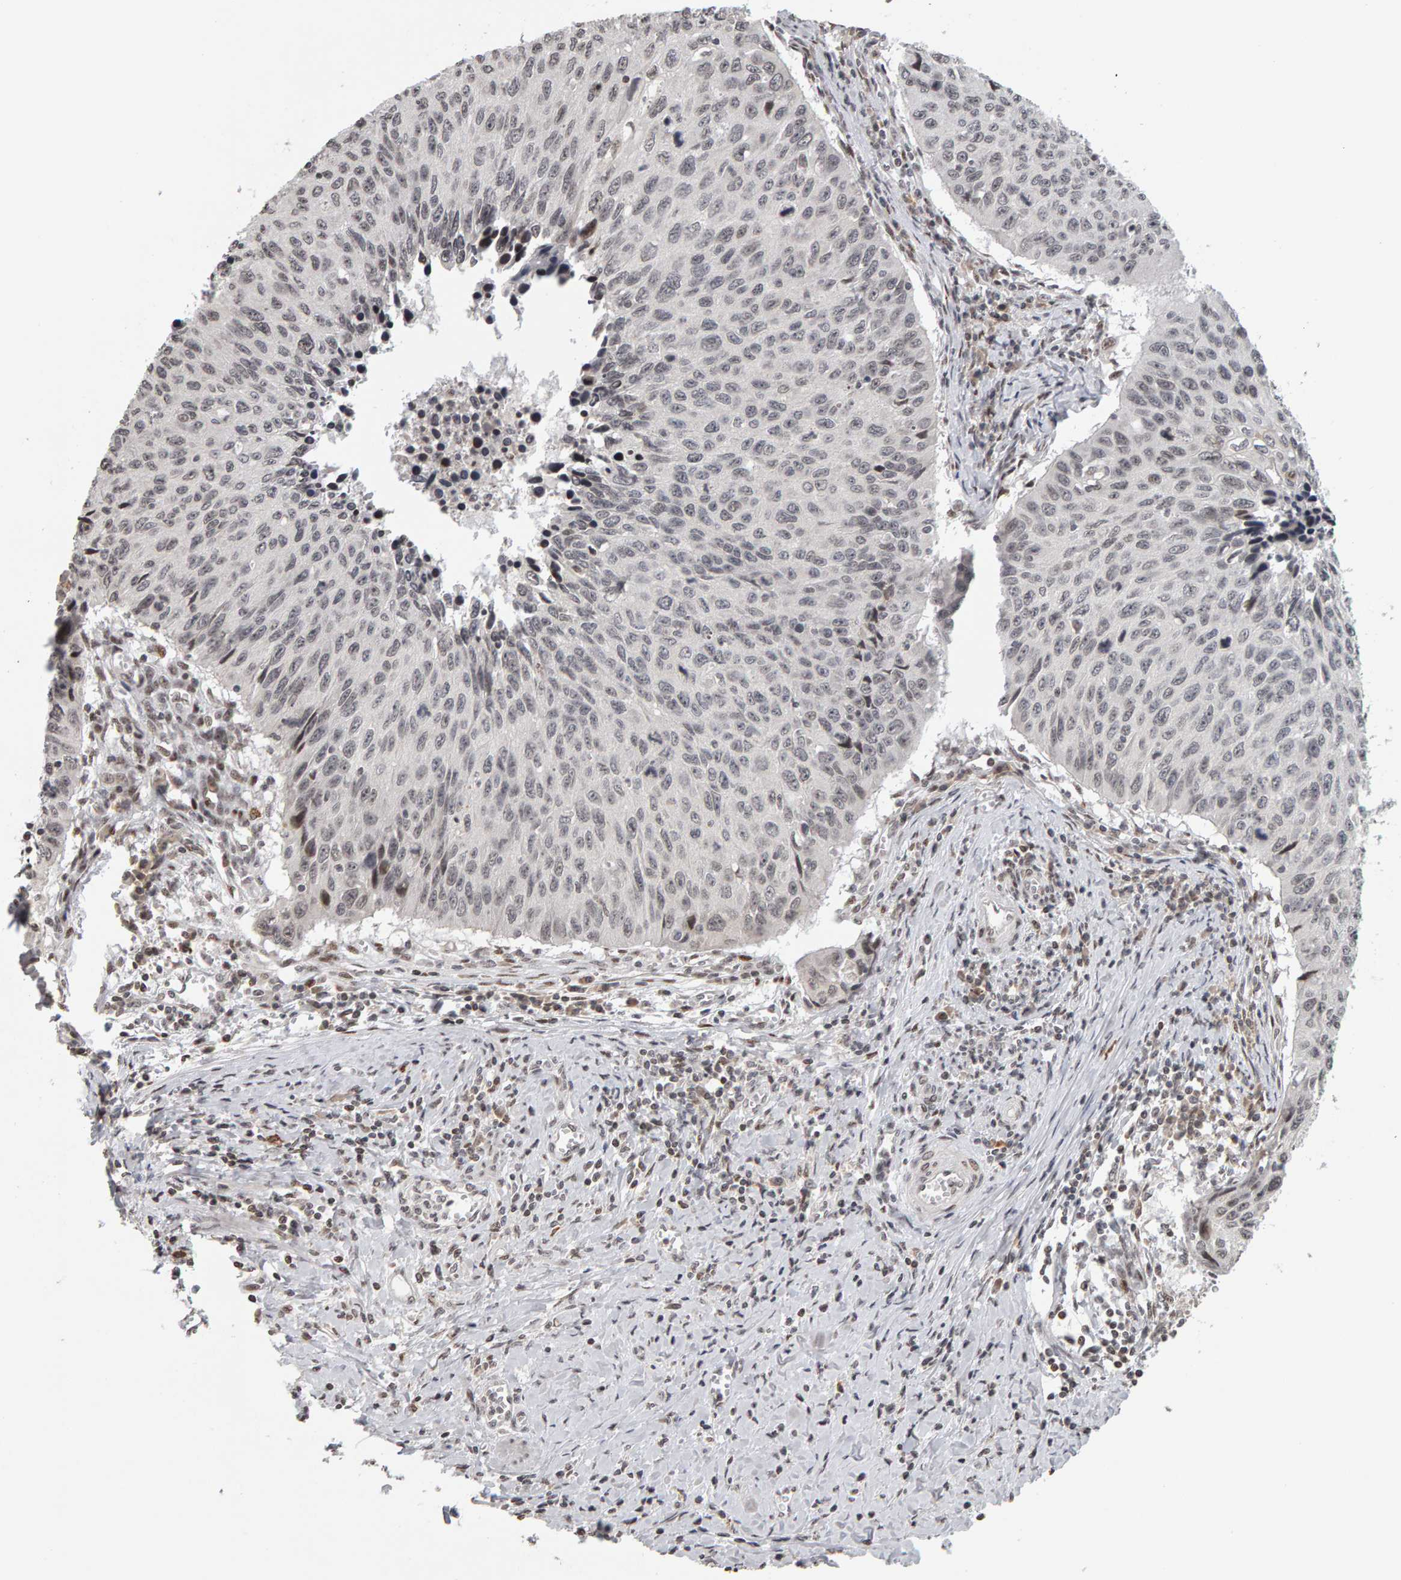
{"staining": {"intensity": "weak", "quantity": "<25%", "location": "nuclear"}, "tissue": "cervical cancer", "cell_type": "Tumor cells", "image_type": "cancer", "snomed": [{"axis": "morphology", "description": "Squamous cell carcinoma, NOS"}, {"axis": "topography", "description": "Cervix"}], "caption": "A high-resolution photomicrograph shows IHC staining of cervical cancer (squamous cell carcinoma), which exhibits no significant staining in tumor cells.", "gene": "TRAM1", "patient": {"sex": "female", "age": 53}}